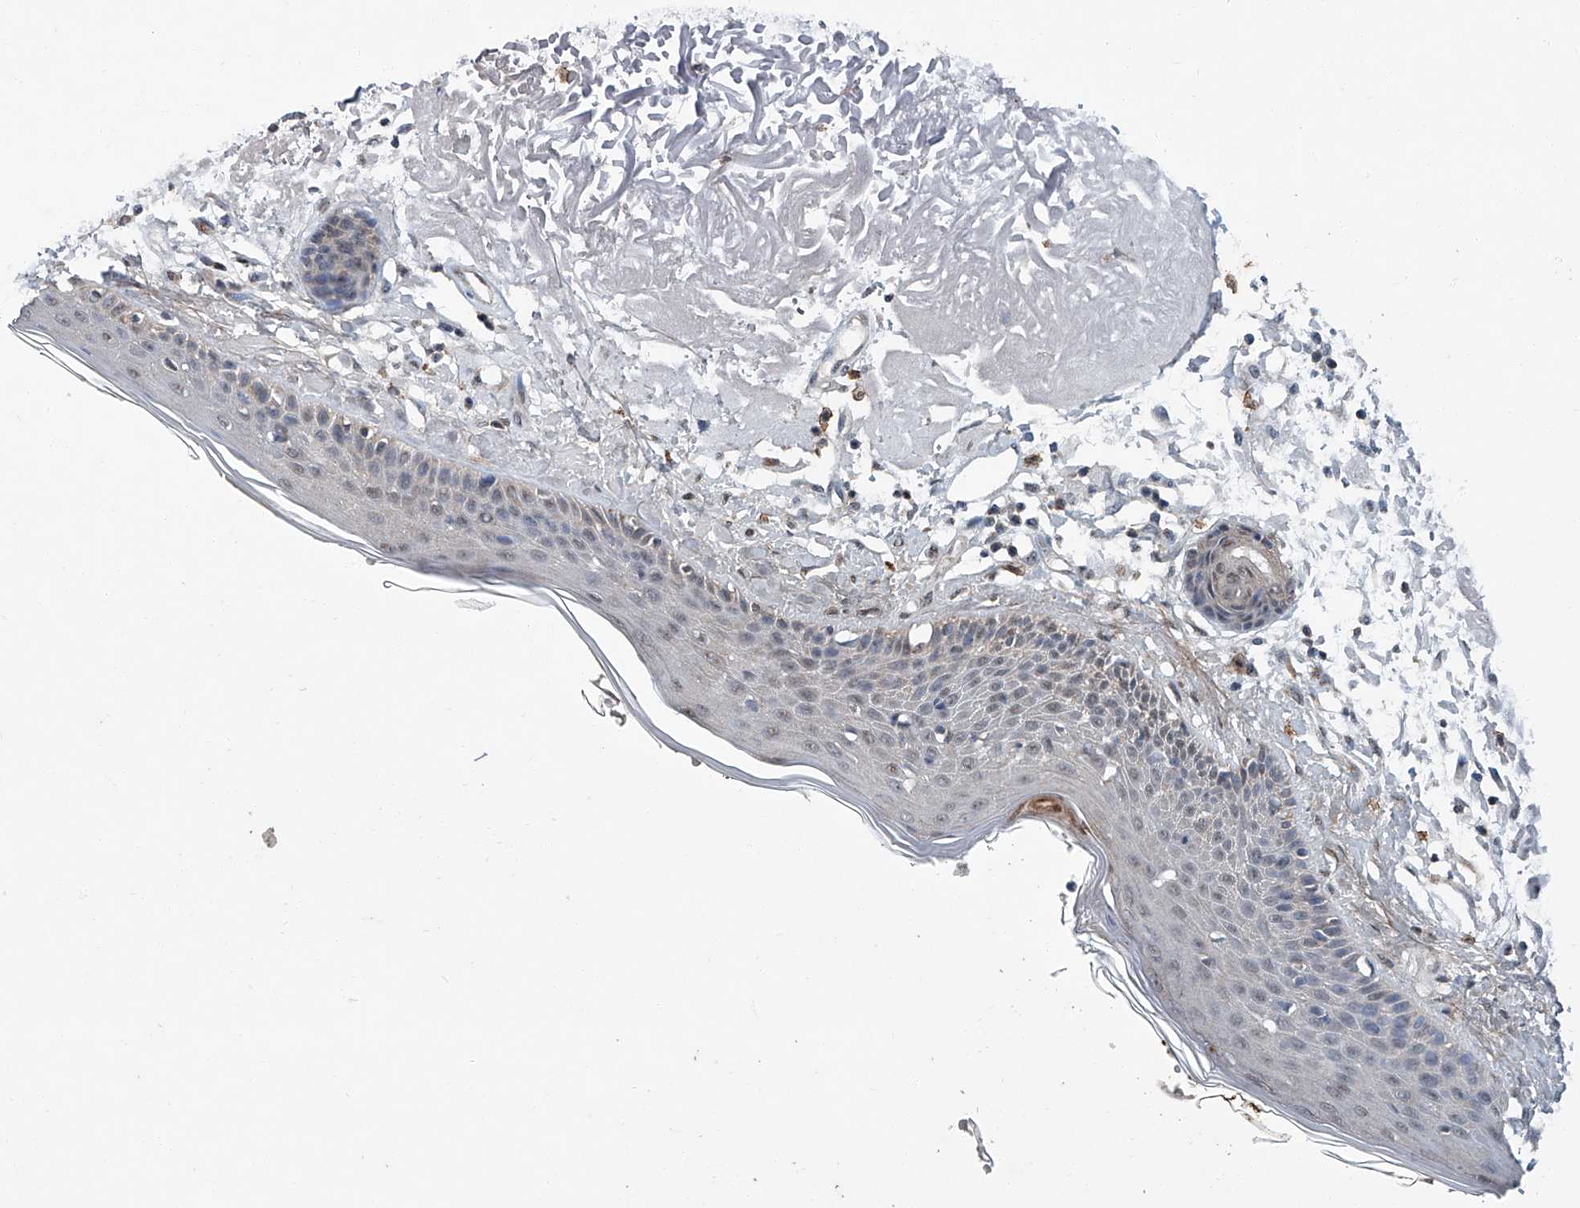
{"staining": {"intensity": "negative", "quantity": "none", "location": "none"}, "tissue": "skin", "cell_type": "Fibroblasts", "image_type": "normal", "snomed": [{"axis": "morphology", "description": "Normal tissue, NOS"}, {"axis": "topography", "description": "Skin"}, {"axis": "topography", "description": "Skeletal muscle"}], "caption": "Protein analysis of benign skin reveals no significant expression in fibroblasts. The staining was performed using DAB to visualize the protein expression in brown, while the nuclei were stained in blue with hematoxylin (Magnification: 20x).", "gene": "CLK1", "patient": {"sex": "male", "age": 83}}